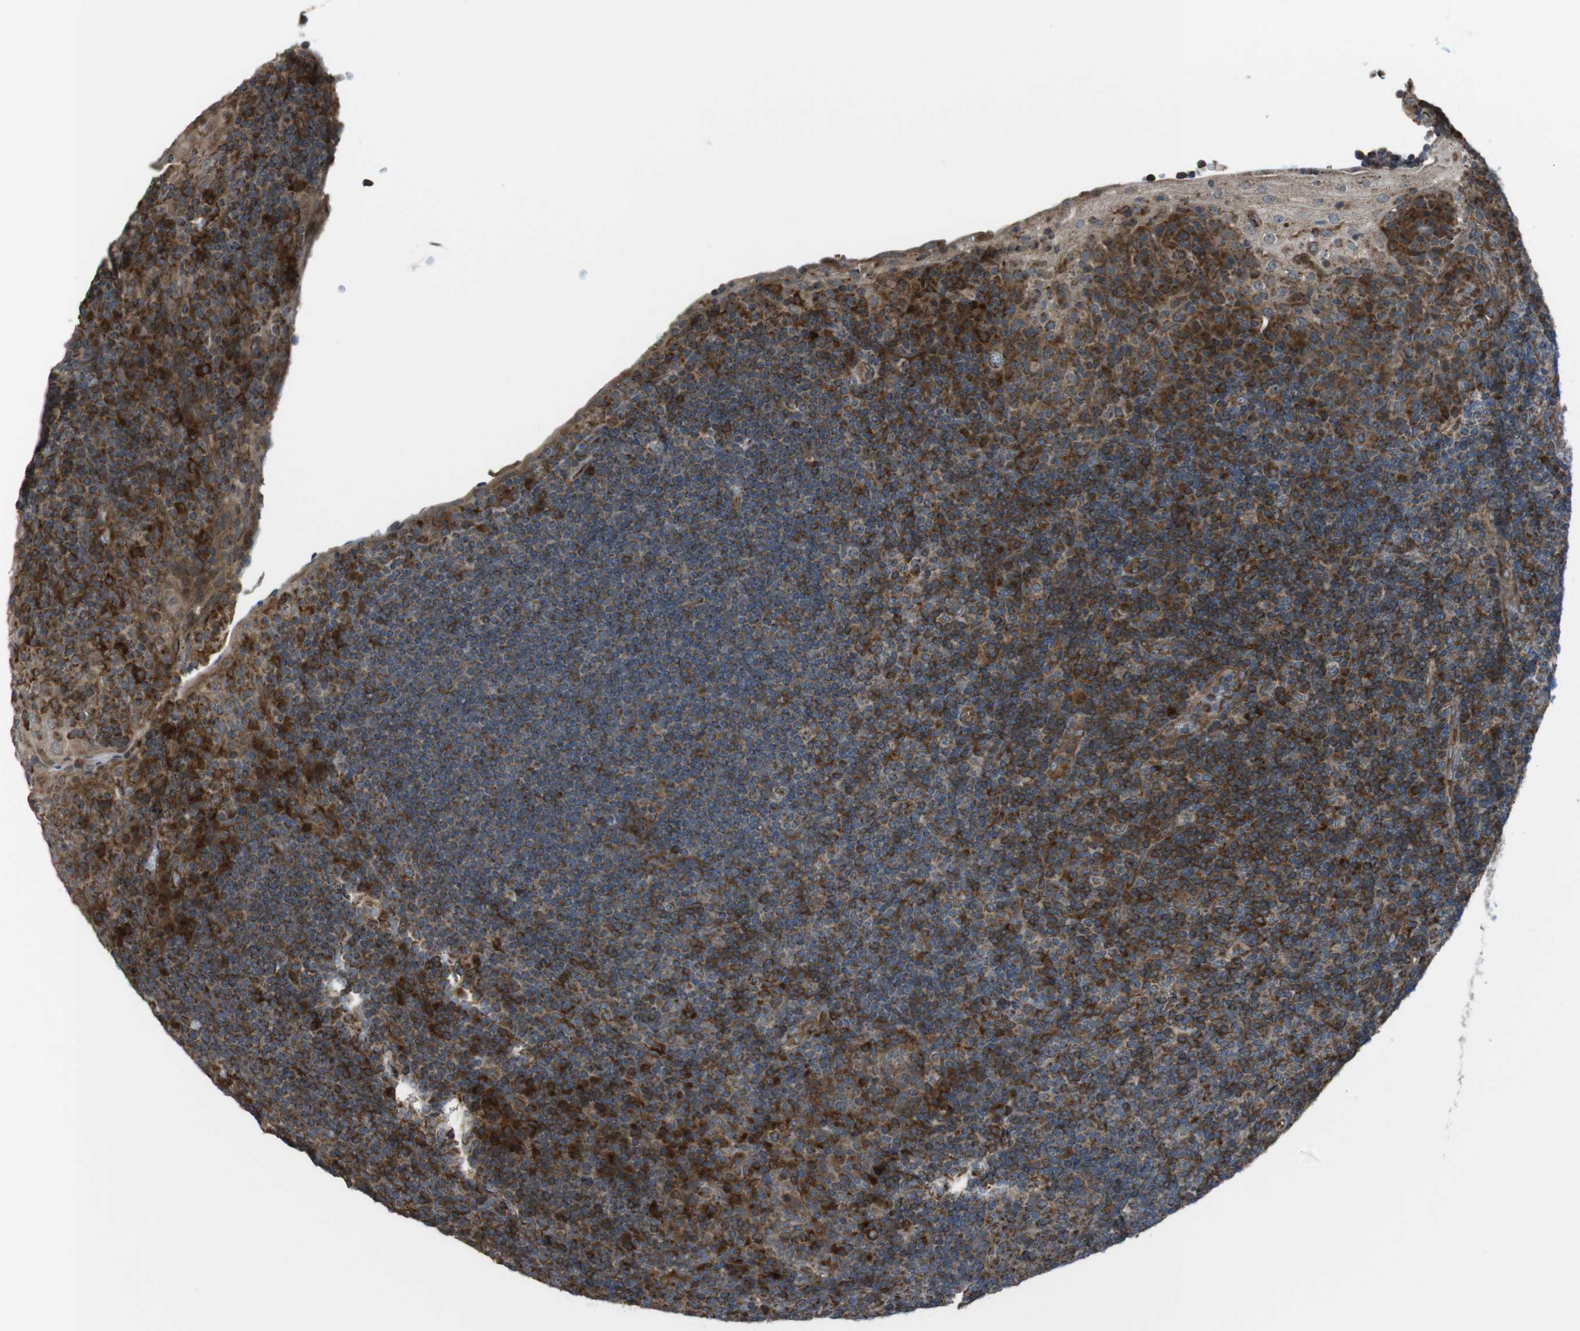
{"staining": {"intensity": "moderate", "quantity": "<25%", "location": "cytoplasmic/membranous"}, "tissue": "tonsil", "cell_type": "Germinal center cells", "image_type": "normal", "snomed": [{"axis": "morphology", "description": "Normal tissue, NOS"}, {"axis": "topography", "description": "Tonsil"}], "caption": "Germinal center cells demonstrate low levels of moderate cytoplasmic/membranous positivity in approximately <25% of cells in unremarkable tonsil.", "gene": "GIMAP8", "patient": {"sex": "male", "age": 37}}